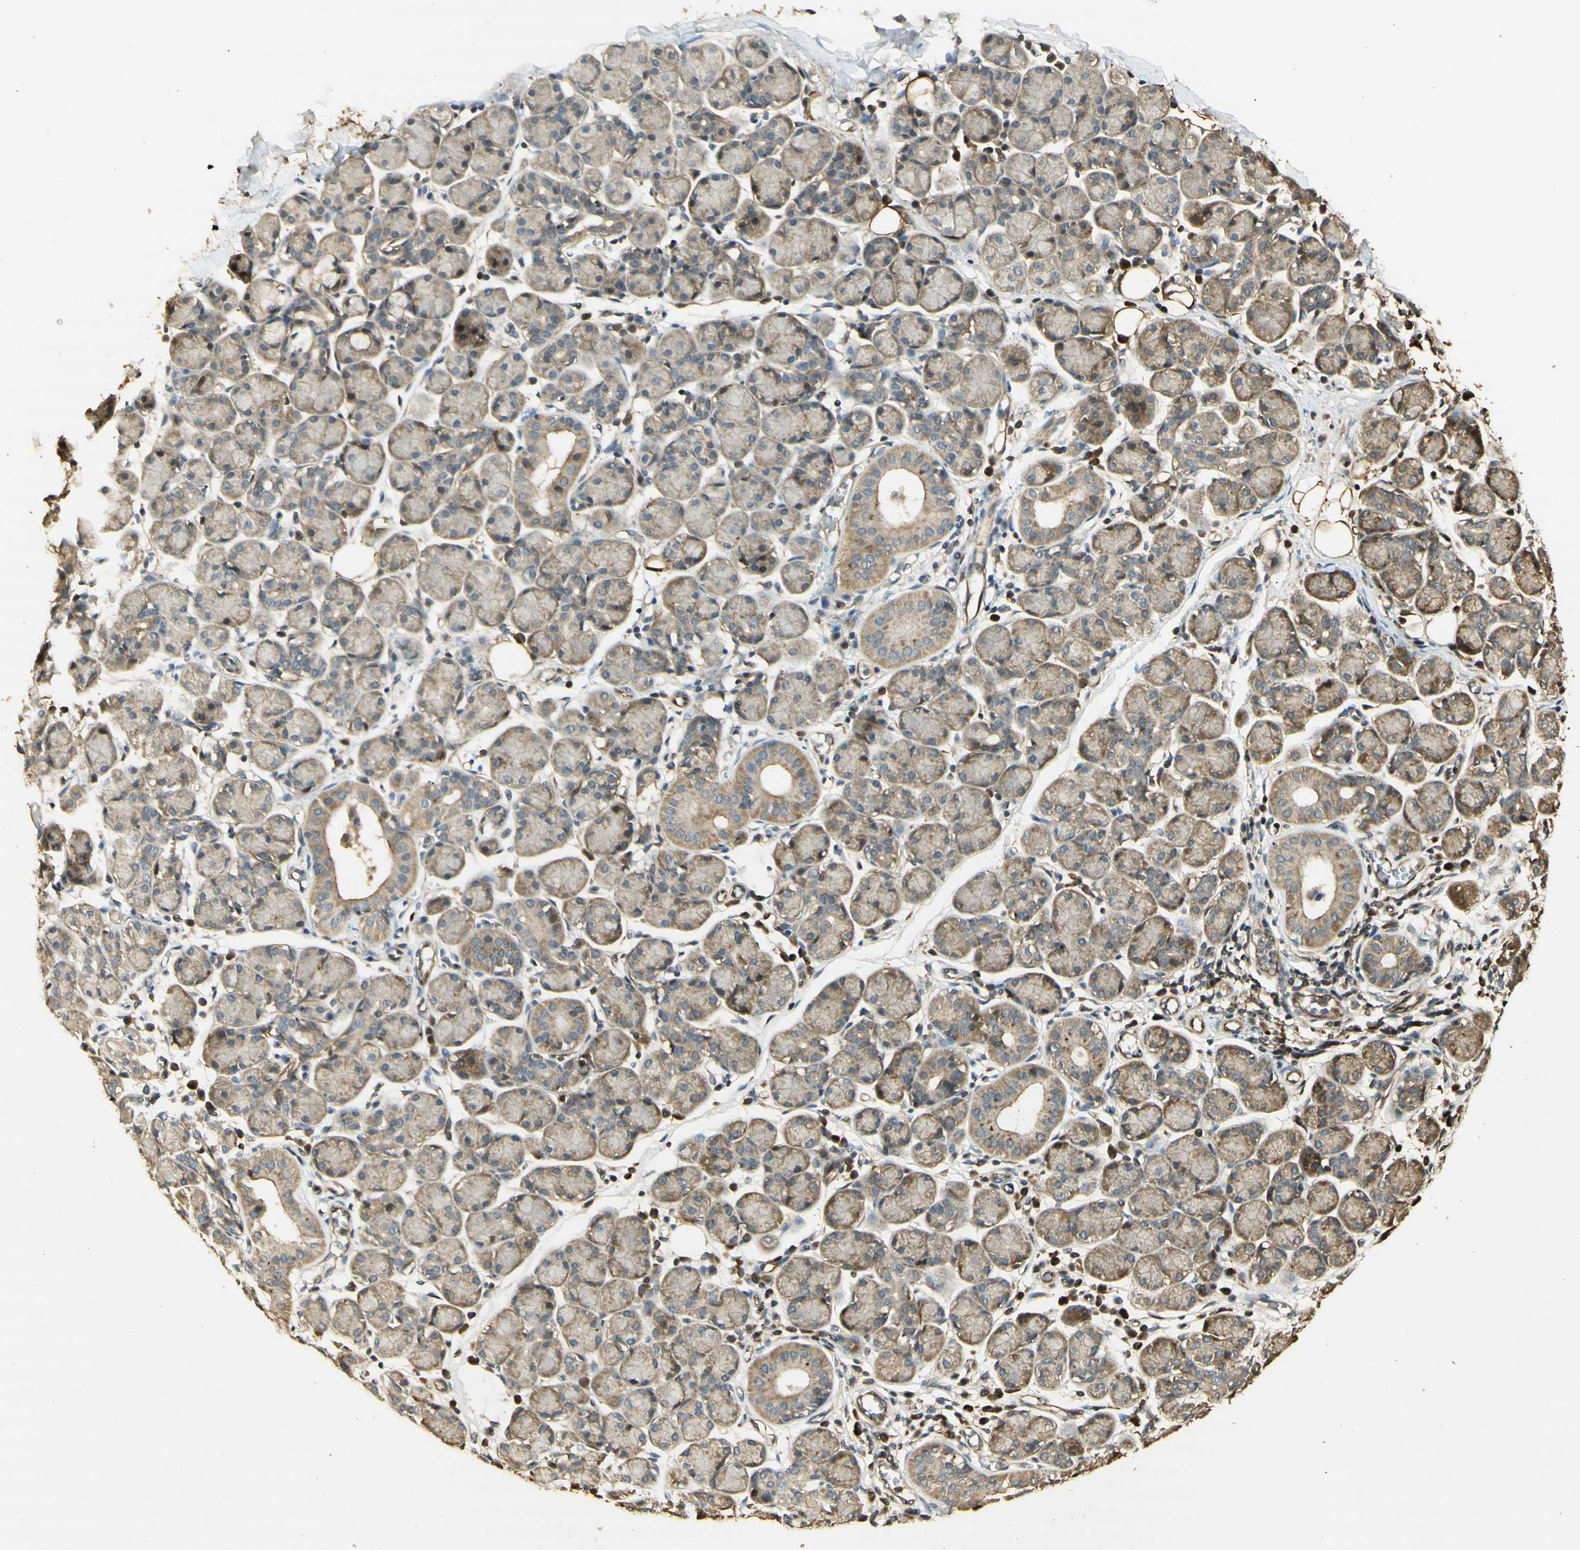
{"staining": {"intensity": "weak", "quantity": ">75%", "location": "cytoplasmic/membranous"}, "tissue": "salivary gland", "cell_type": "Glandular cells", "image_type": "normal", "snomed": [{"axis": "morphology", "description": "Normal tissue, NOS"}, {"axis": "morphology", "description": "Inflammation, NOS"}, {"axis": "topography", "description": "Lymph node"}, {"axis": "topography", "description": "Salivary gland"}], "caption": "Human salivary gland stained with a protein marker reveals weak staining in glandular cells.", "gene": "AGER", "patient": {"sex": "male", "age": 3}}